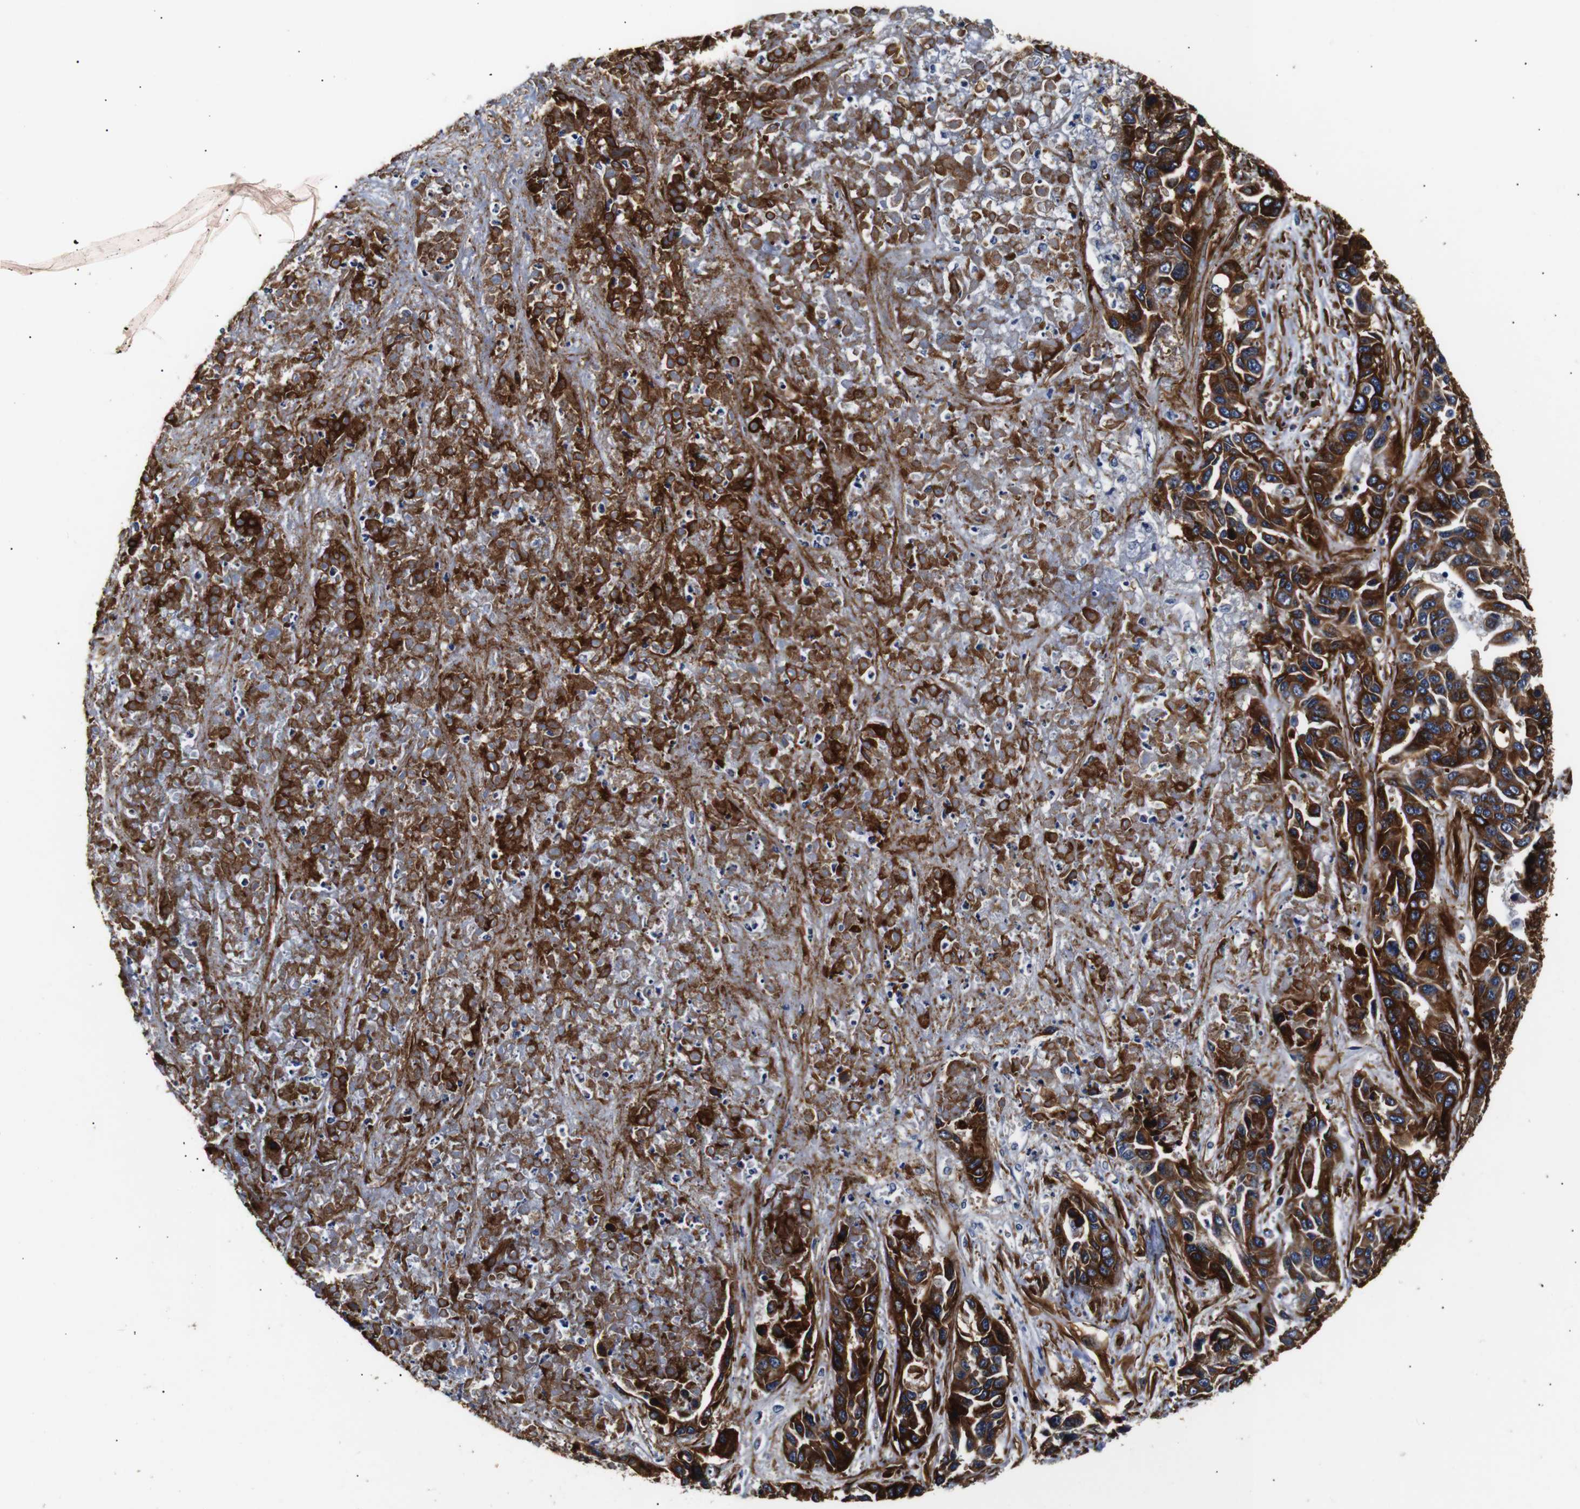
{"staining": {"intensity": "strong", "quantity": ">75%", "location": "cytoplasmic/membranous"}, "tissue": "liver cancer", "cell_type": "Tumor cells", "image_type": "cancer", "snomed": [{"axis": "morphology", "description": "Cholangiocarcinoma"}, {"axis": "topography", "description": "Liver"}], "caption": "Tumor cells reveal high levels of strong cytoplasmic/membranous staining in approximately >75% of cells in cholangiocarcinoma (liver). The staining was performed using DAB, with brown indicating positive protein expression. Nuclei are stained blue with hematoxylin.", "gene": "CAV2", "patient": {"sex": "female", "age": 52}}